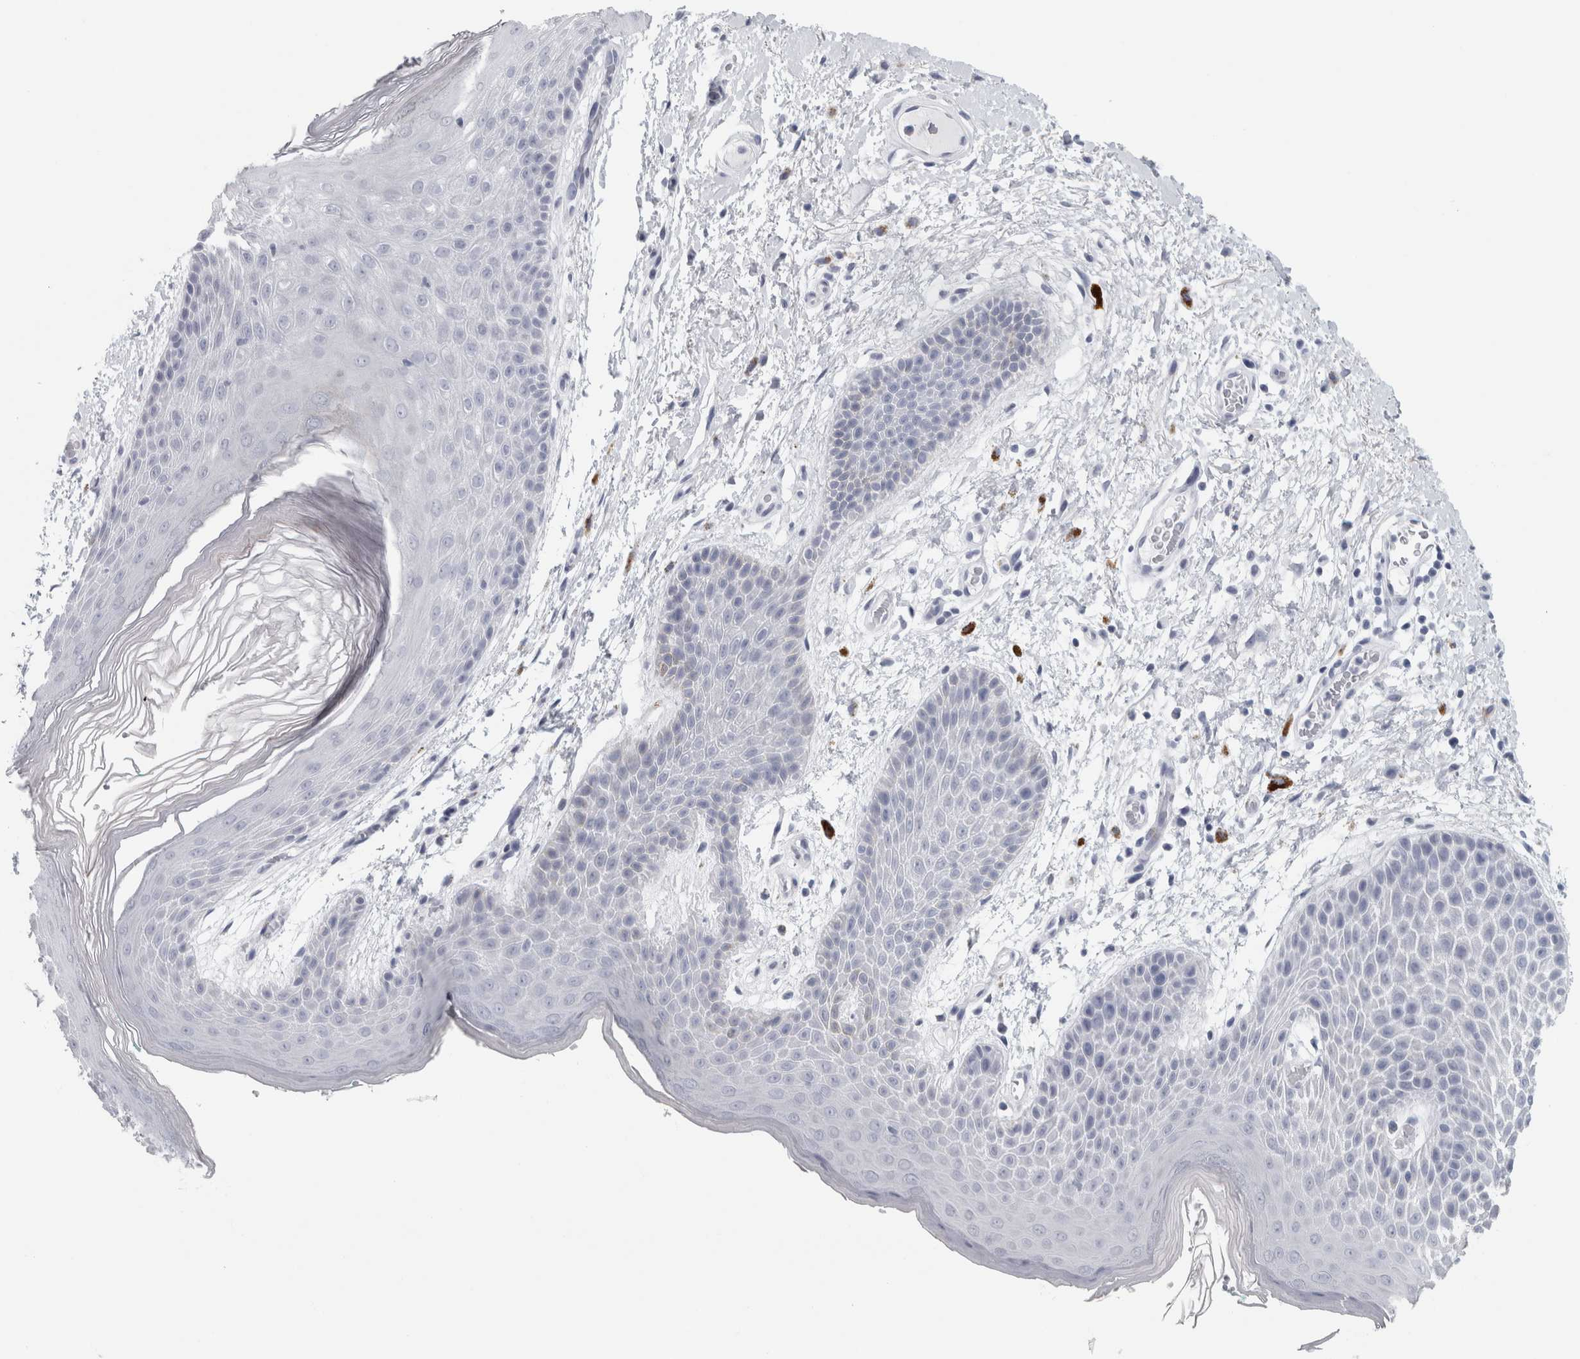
{"staining": {"intensity": "negative", "quantity": "none", "location": "none"}, "tissue": "skin", "cell_type": "Epidermal cells", "image_type": "normal", "snomed": [{"axis": "morphology", "description": "Normal tissue, NOS"}, {"axis": "topography", "description": "Anal"}], "caption": "An image of skin stained for a protein displays no brown staining in epidermal cells.", "gene": "CPE", "patient": {"sex": "male", "age": 74}}